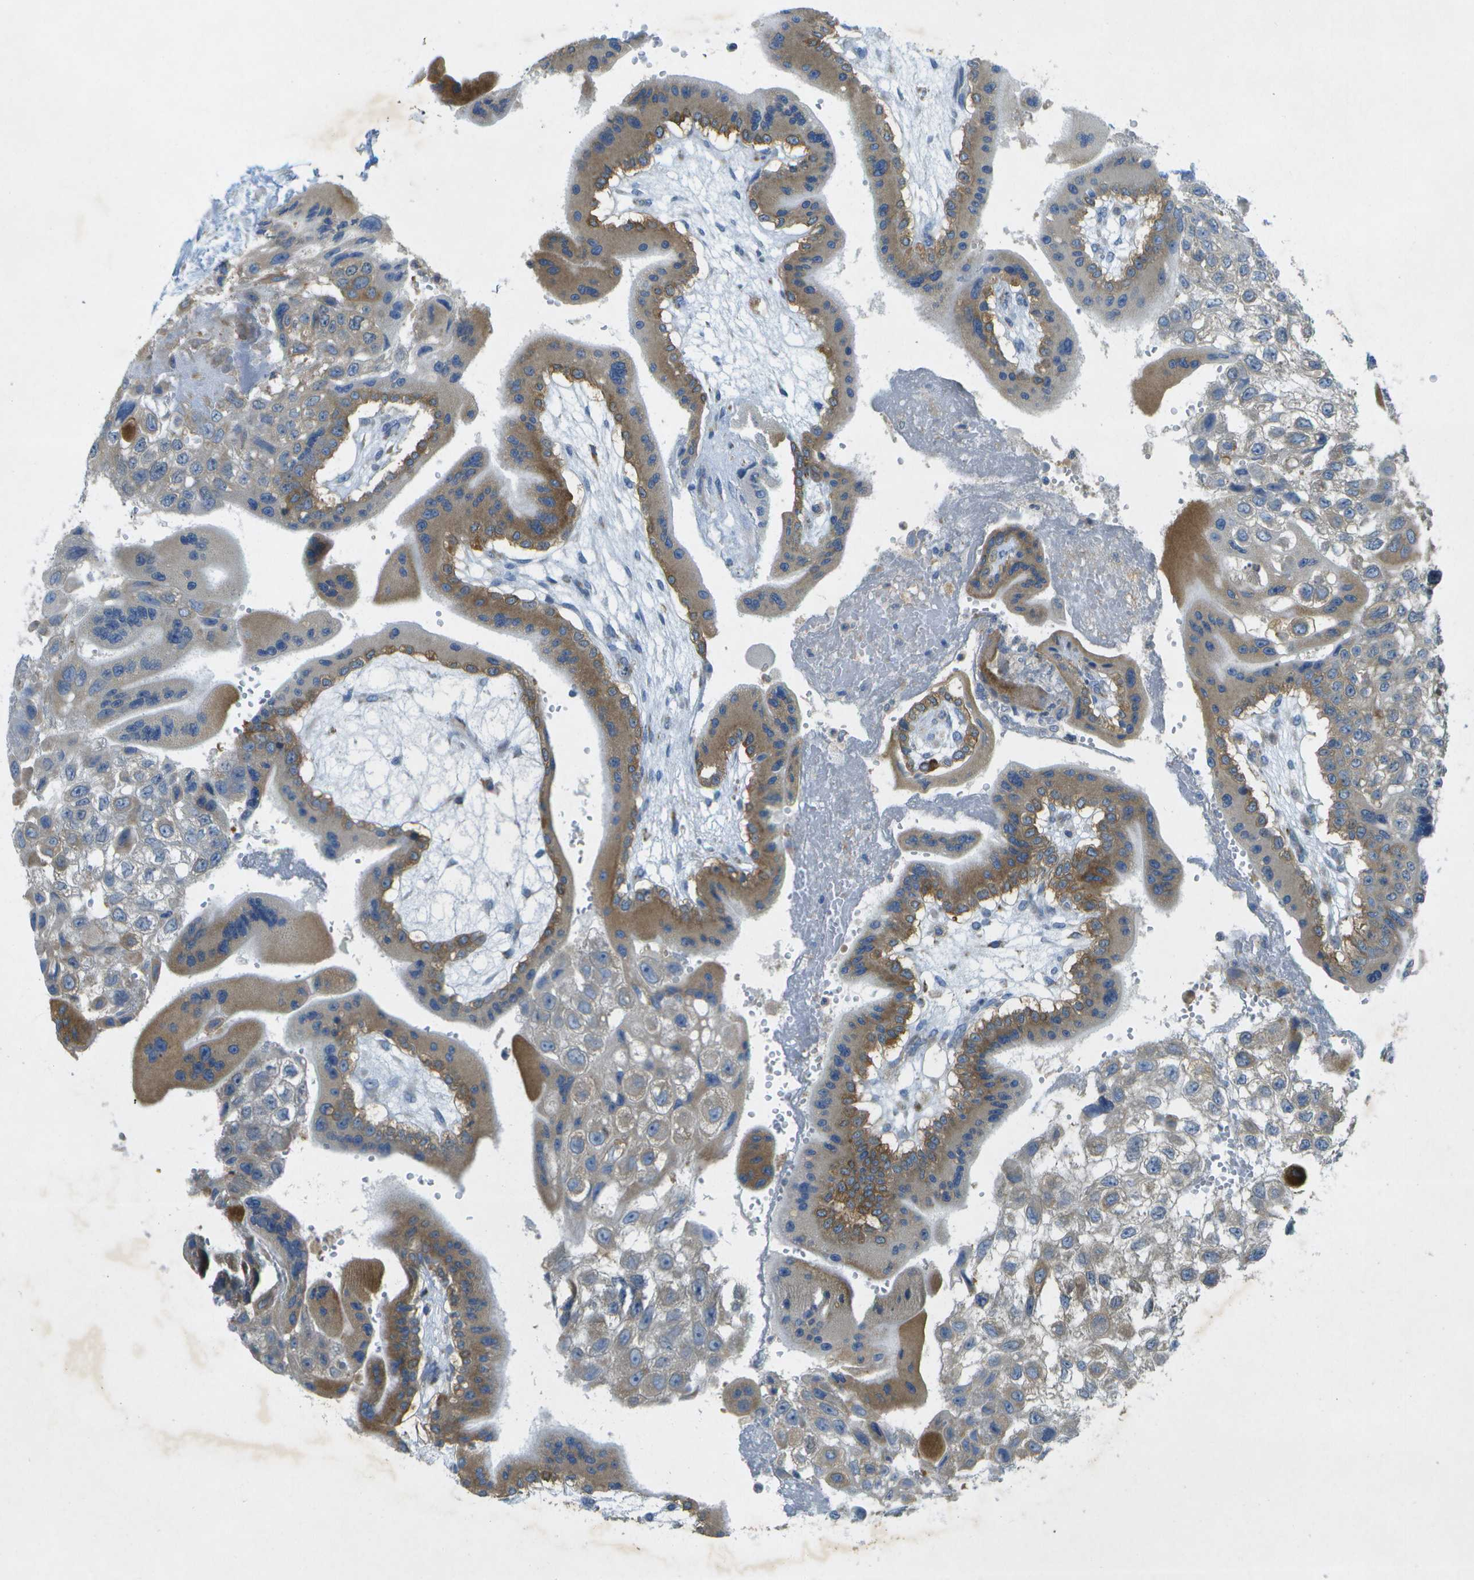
{"staining": {"intensity": "strong", "quantity": ">75%", "location": "cytoplasmic/membranous"}, "tissue": "fallopian tube", "cell_type": "Glandular cells", "image_type": "normal", "snomed": [{"axis": "morphology", "description": "Normal tissue, NOS"}, {"axis": "topography", "description": "Fallopian tube"}, {"axis": "topography", "description": "Placenta"}], "caption": "Fallopian tube stained for a protein displays strong cytoplasmic/membranous positivity in glandular cells. (brown staining indicates protein expression, while blue staining denotes nuclei).", "gene": "WNK2", "patient": {"sex": "female", "age": 32}}